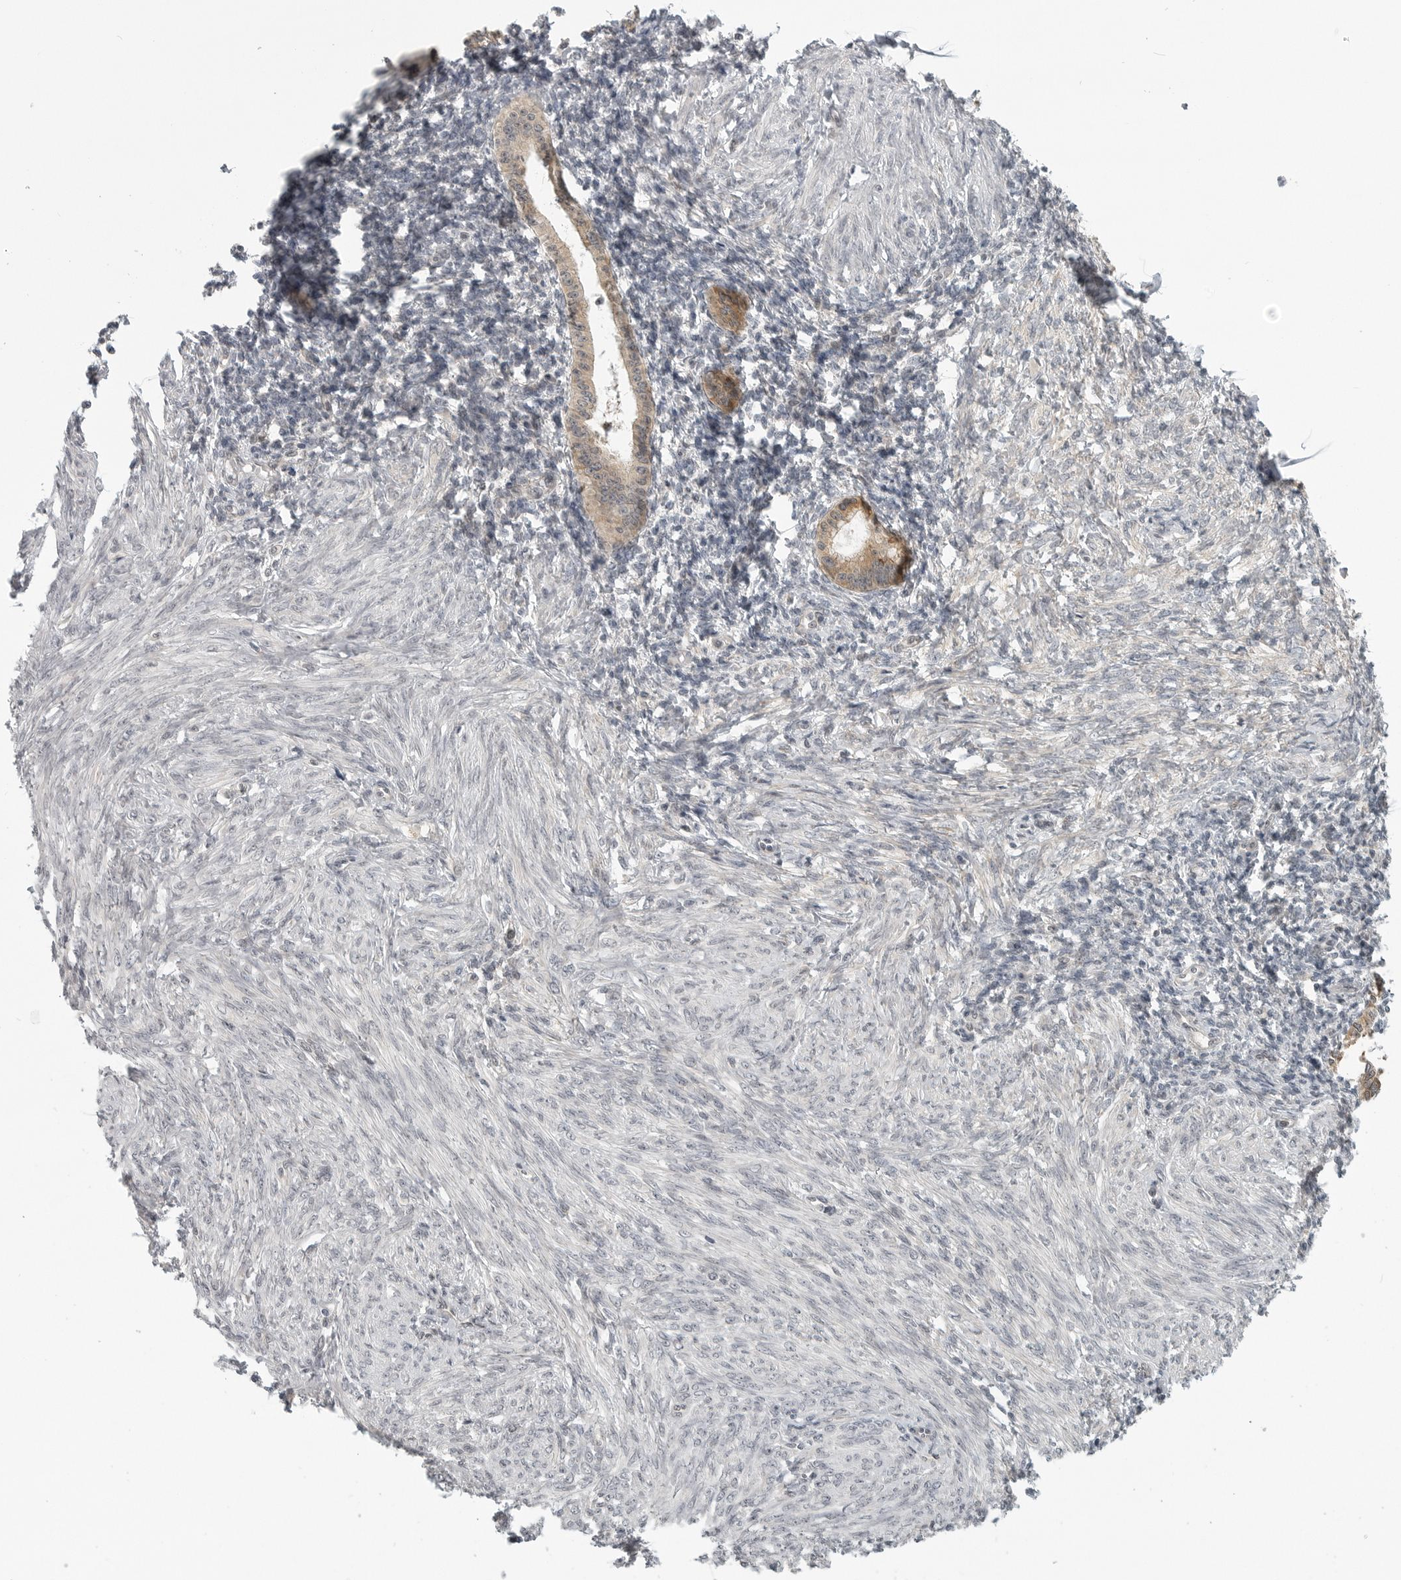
{"staining": {"intensity": "negative", "quantity": "none", "location": "none"}, "tissue": "endometrium", "cell_type": "Cells in endometrial stroma", "image_type": "normal", "snomed": [{"axis": "morphology", "description": "Normal tissue, NOS"}, {"axis": "topography", "description": "Endometrium"}], "caption": "The photomicrograph exhibits no staining of cells in endometrial stroma in unremarkable endometrium. The staining was performed using DAB to visualize the protein expression in brown, while the nuclei were stained in blue with hematoxylin (Magnification: 20x).", "gene": "CEP295NL", "patient": {"sex": "female", "age": 77}}